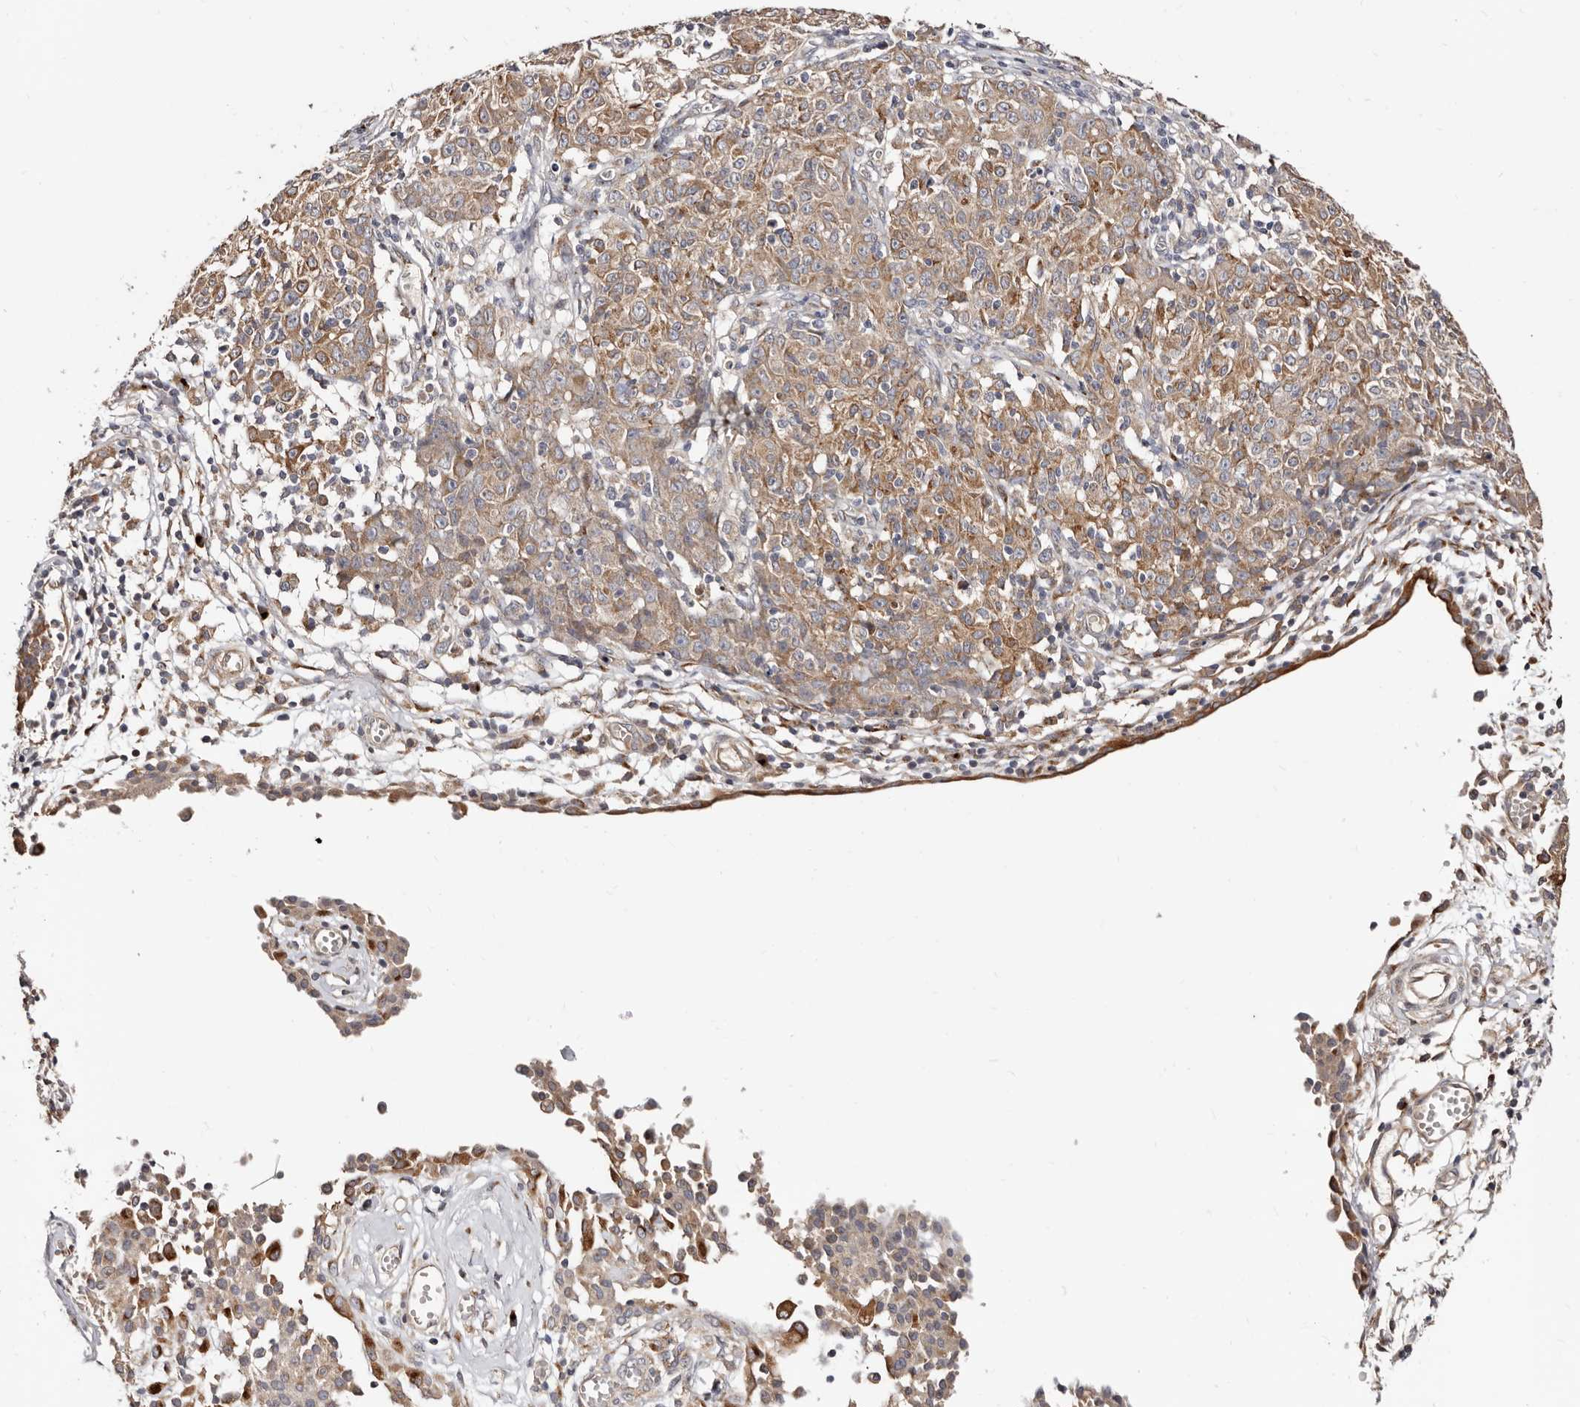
{"staining": {"intensity": "moderate", "quantity": ">75%", "location": "cytoplasmic/membranous"}, "tissue": "ovarian cancer", "cell_type": "Tumor cells", "image_type": "cancer", "snomed": [{"axis": "morphology", "description": "Carcinoma, endometroid"}, {"axis": "topography", "description": "Ovary"}], "caption": "Moderate cytoplasmic/membranous protein positivity is appreciated in about >75% of tumor cells in ovarian cancer. (DAB IHC with brightfield microscopy, high magnification).", "gene": "DACT2", "patient": {"sex": "female", "age": 42}}